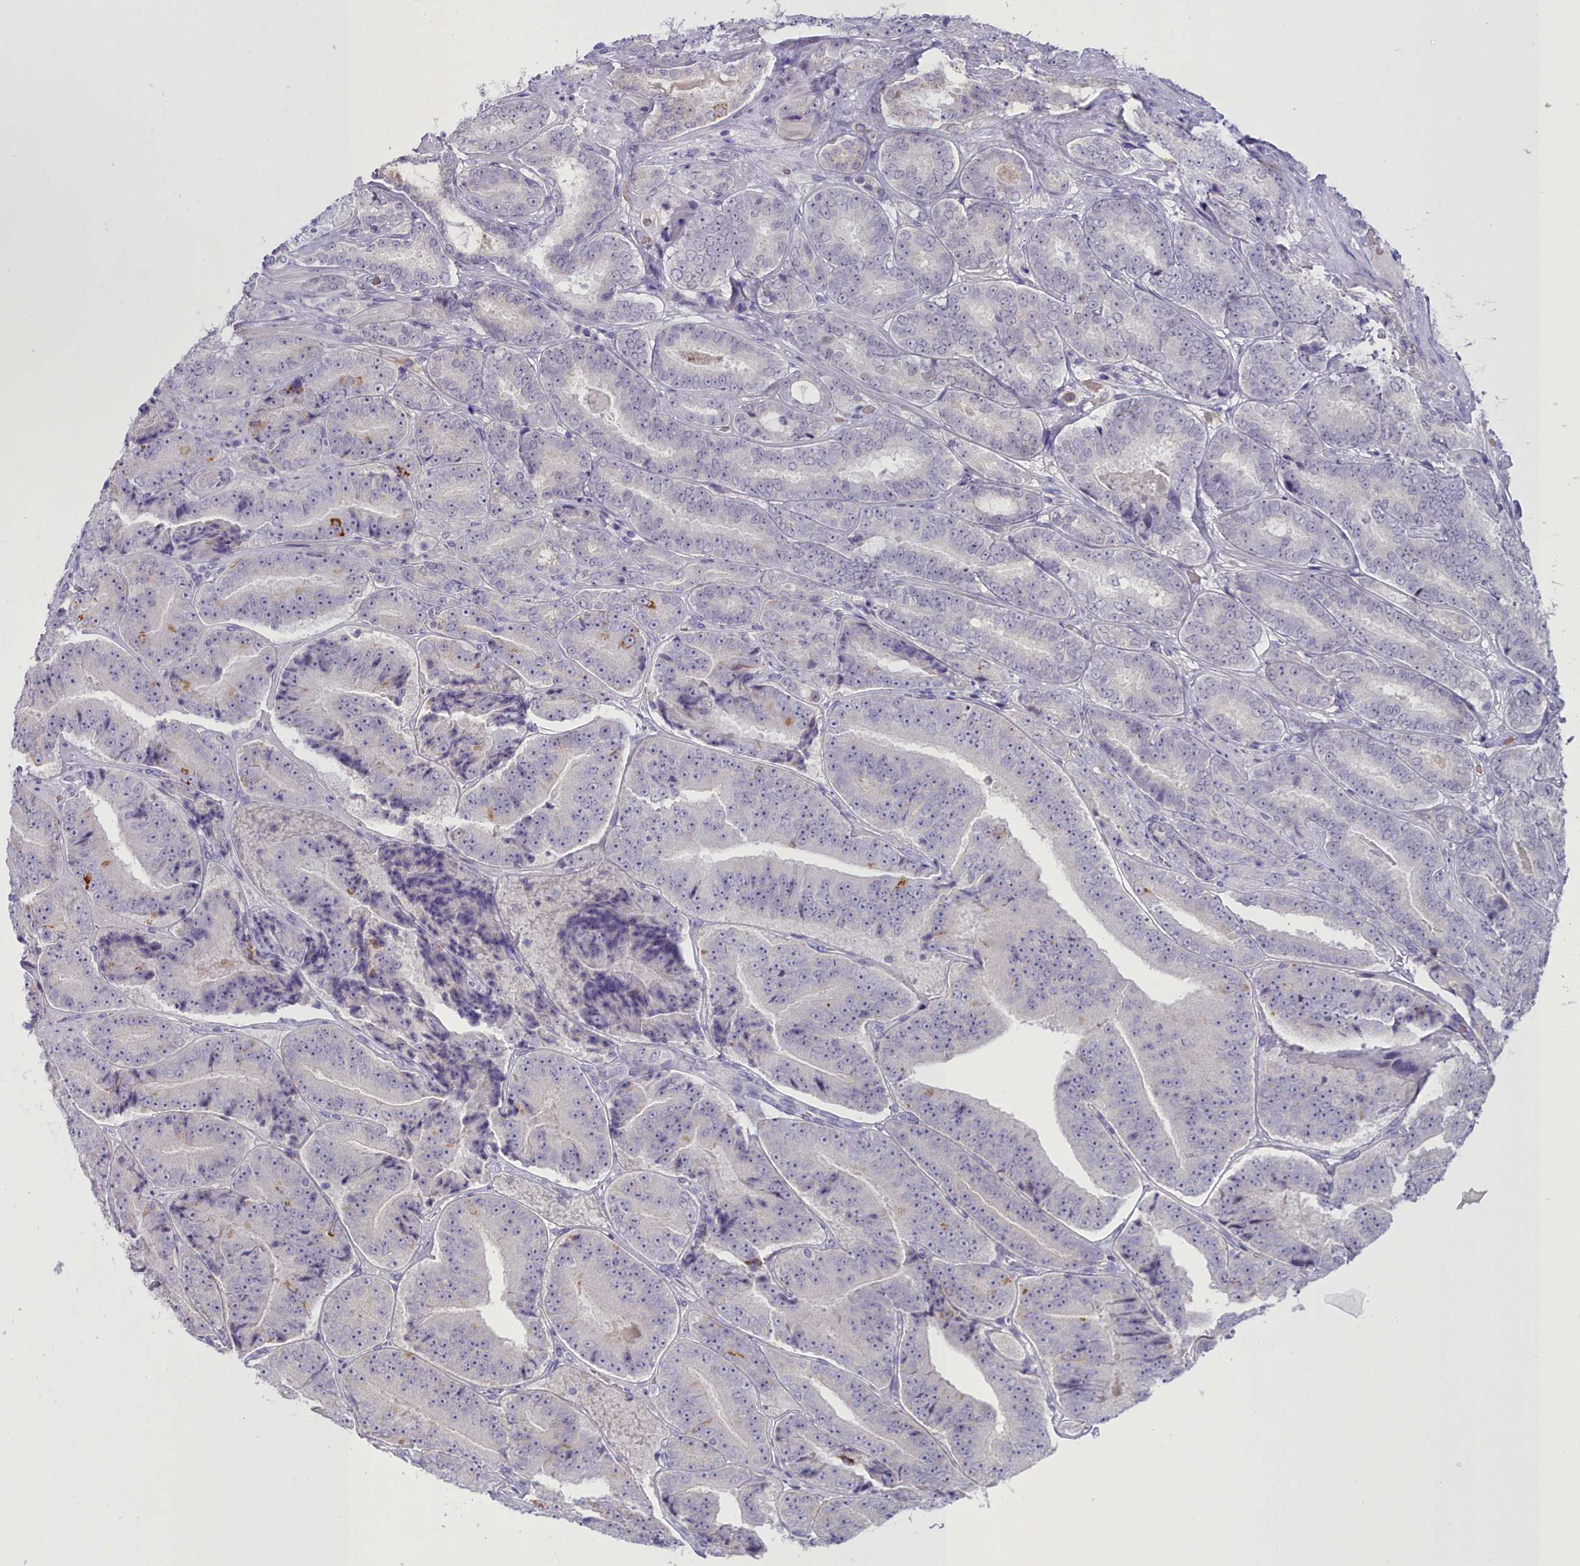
{"staining": {"intensity": "negative", "quantity": "none", "location": "none"}, "tissue": "prostate cancer", "cell_type": "Tumor cells", "image_type": "cancer", "snomed": [{"axis": "morphology", "description": "Adenocarcinoma, High grade"}, {"axis": "topography", "description": "Prostate"}], "caption": "IHC photomicrograph of neoplastic tissue: high-grade adenocarcinoma (prostate) stained with DAB (3,3'-diaminobenzidine) reveals no significant protein expression in tumor cells. The staining is performed using DAB (3,3'-diaminobenzidine) brown chromogen with nuclei counter-stained in using hematoxylin.", "gene": "OSTN", "patient": {"sex": "male", "age": 72}}